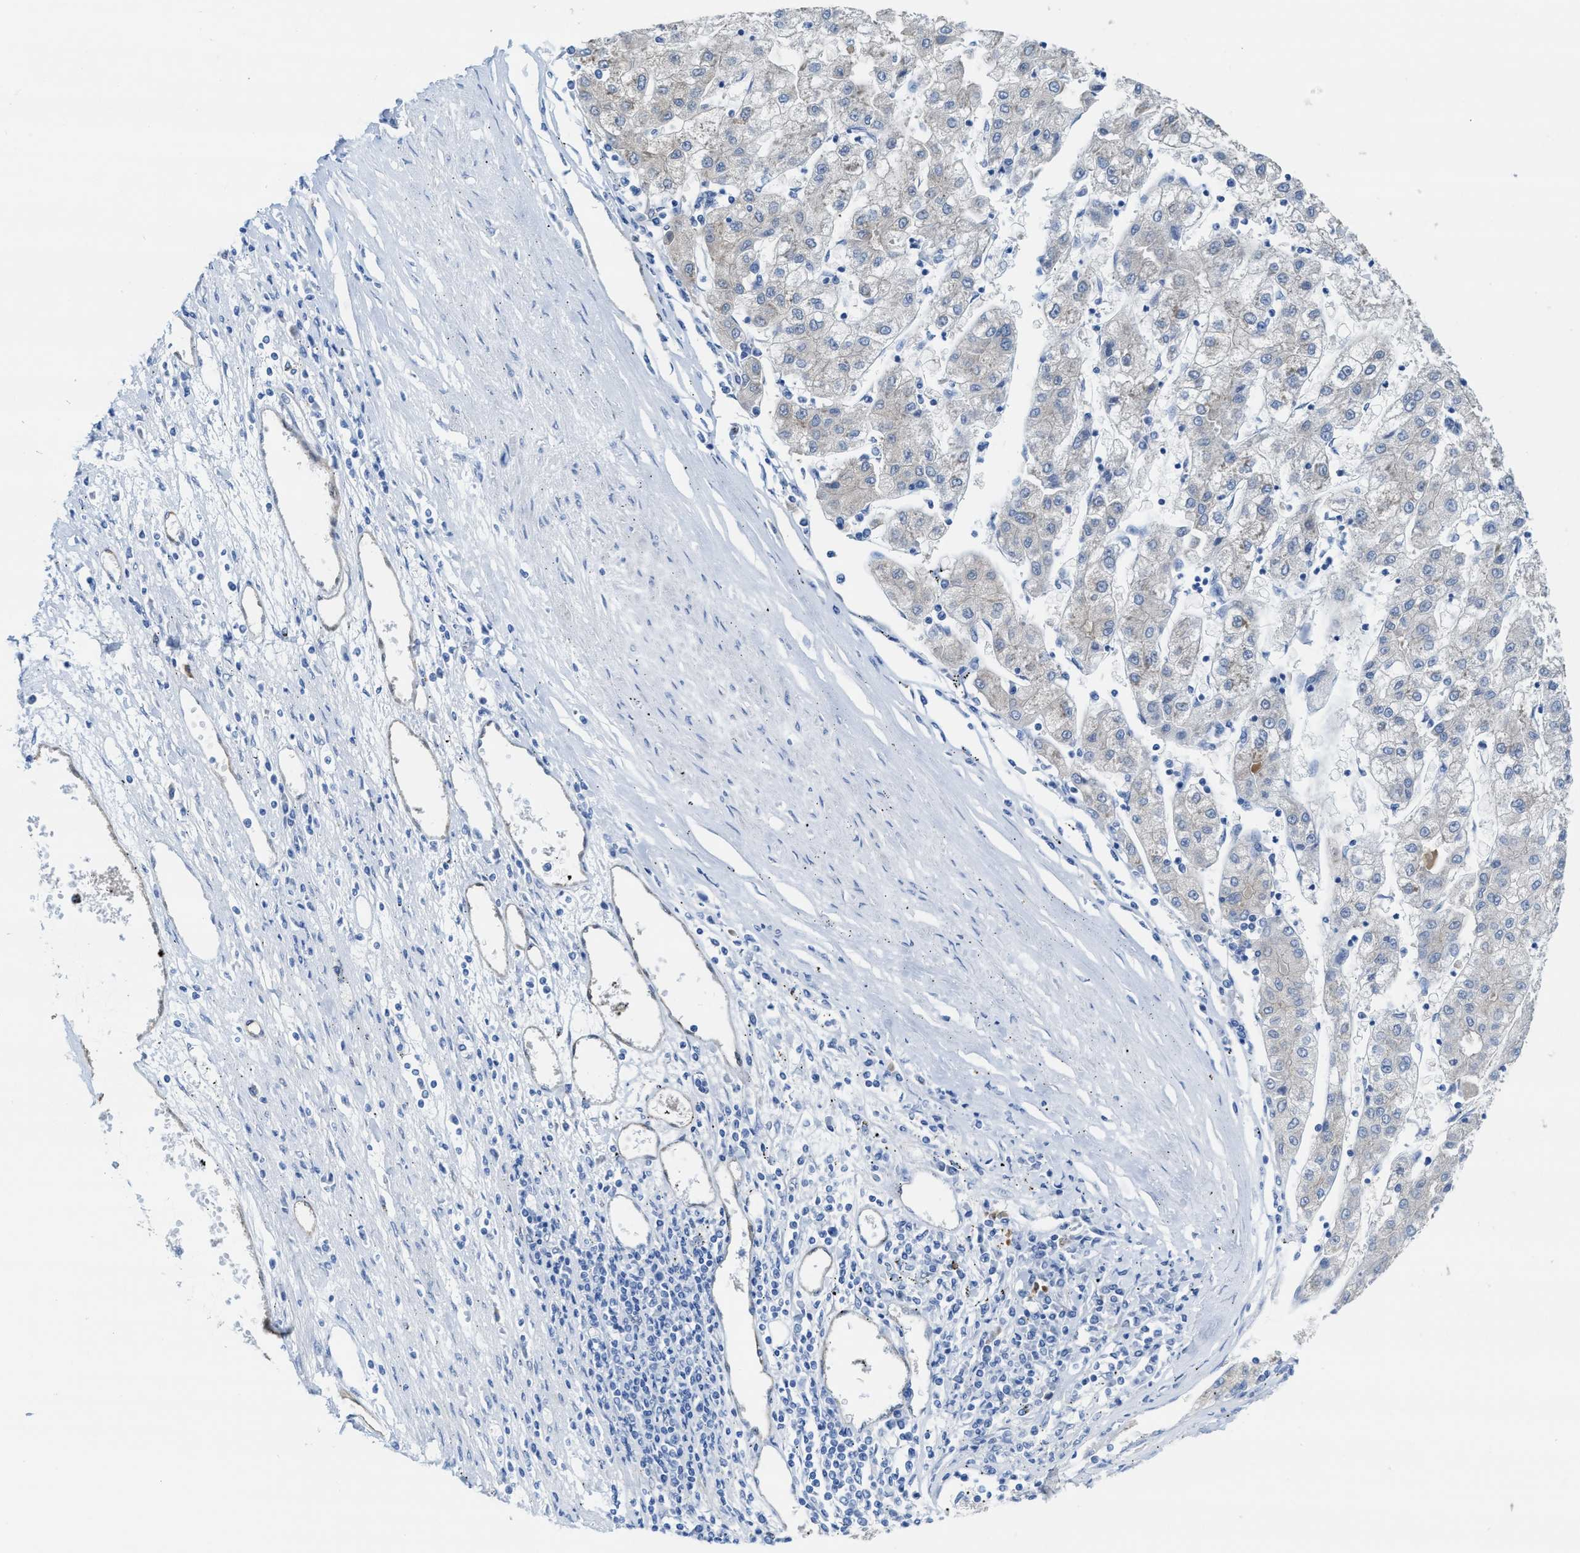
{"staining": {"intensity": "negative", "quantity": "none", "location": "none"}, "tissue": "liver cancer", "cell_type": "Tumor cells", "image_type": "cancer", "snomed": [{"axis": "morphology", "description": "Carcinoma, Hepatocellular, NOS"}, {"axis": "topography", "description": "Liver"}], "caption": "A photomicrograph of human liver cancer (hepatocellular carcinoma) is negative for staining in tumor cells. (Brightfield microscopy of DAB (3,3'-diaminobenzidine) immunohistochemistry (IHC) at high magnification).", "gene": "ASS1", "patient": {"sex": "male", "age": 72}}